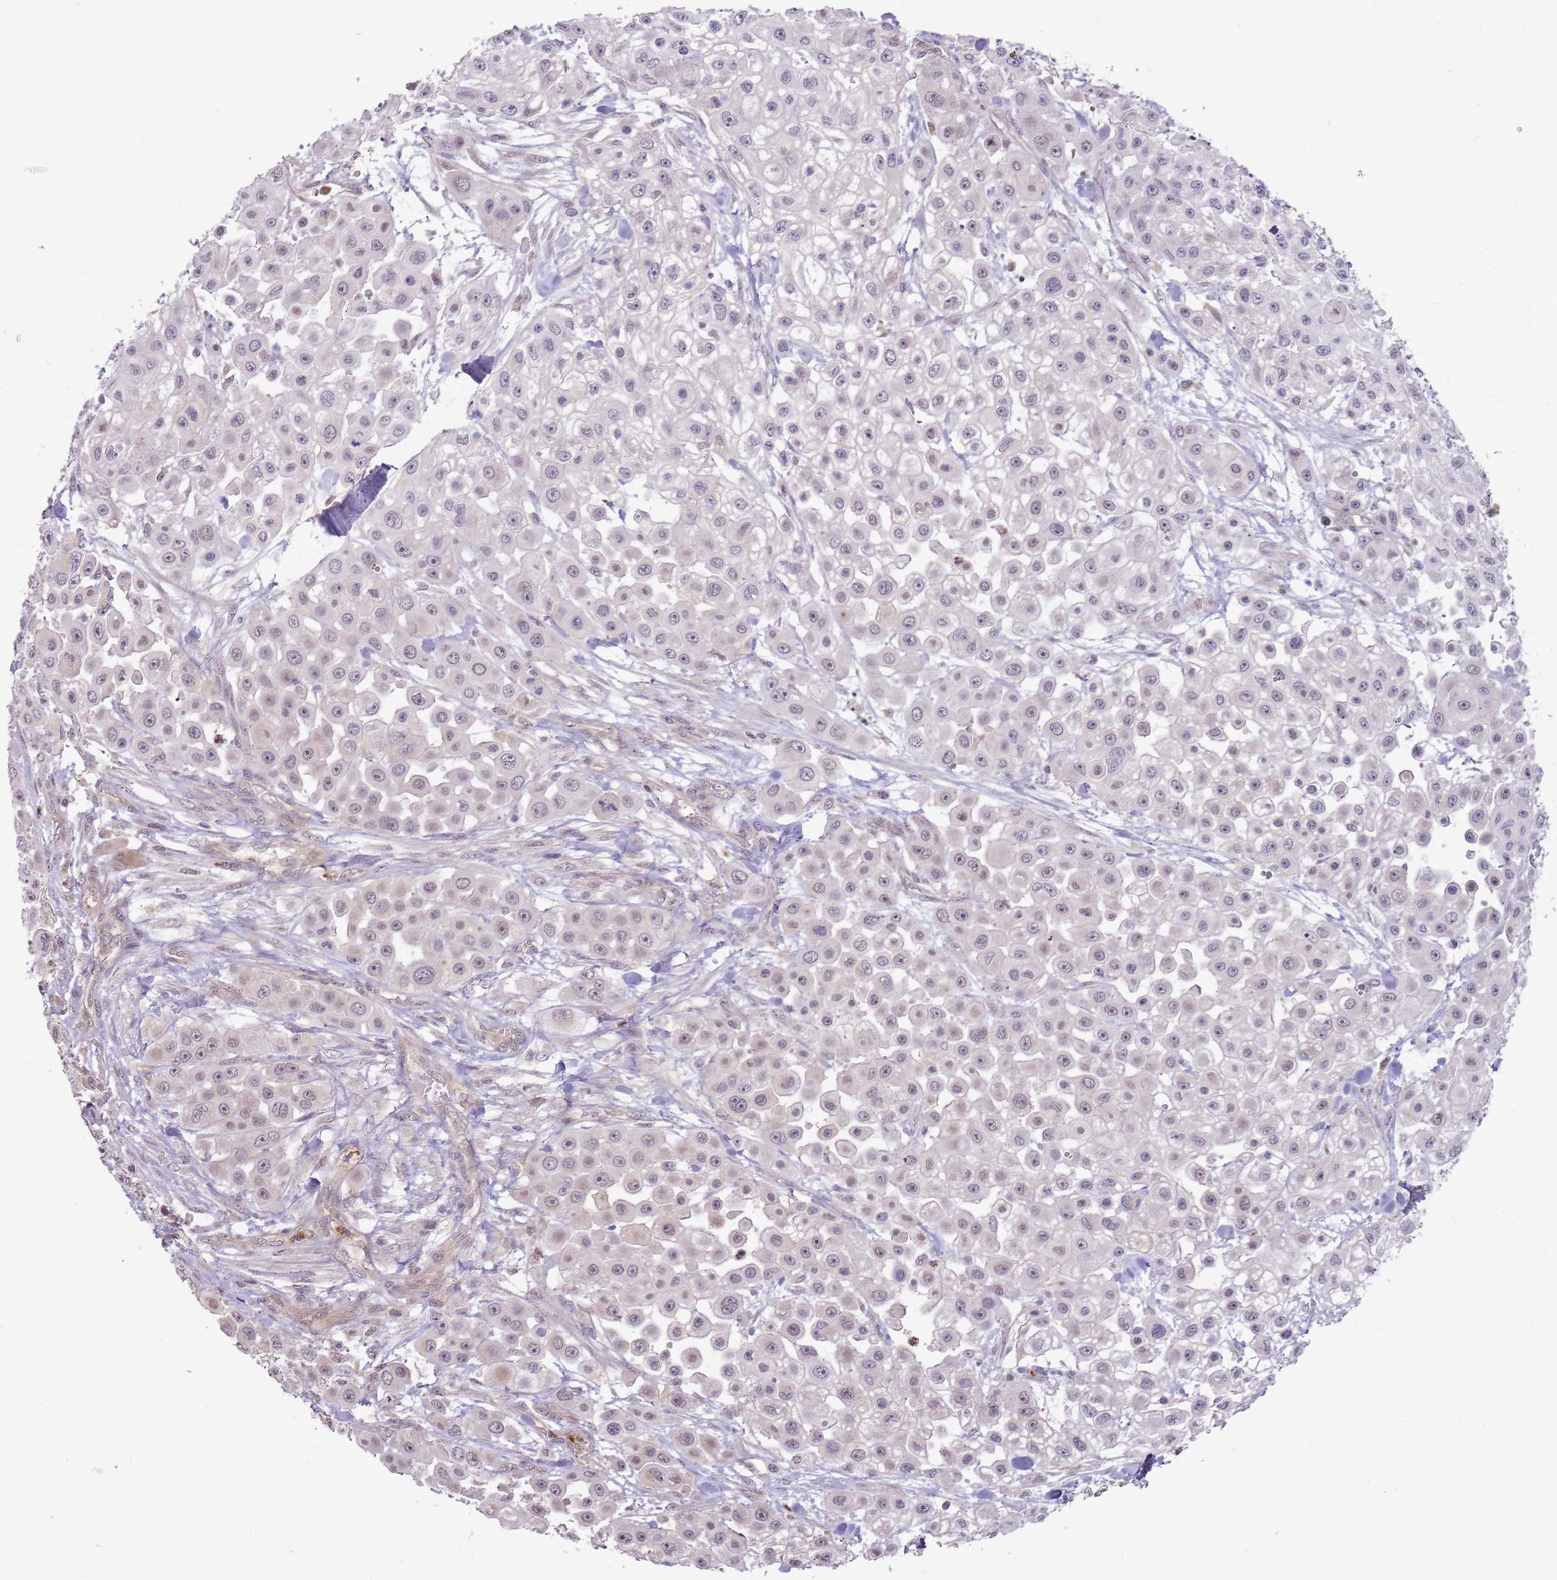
{"staining": {"intensity": "weak", "quantity": "25%-75%", "location": "nuclear"}, "tissue": "skin cancer", "cell_type": "Tumor cells", "image_type": "cancer", "snomed": [{"axis": "morphology", "description": "Squamous cell carcinoma, NOS"}, {"axis": "topography", "description": "Skin"}], "caption": "Tumor cells demonstrate low levels of weak nuclear staining in approximately 25%-75% of cells in human skin squamous cell carcinoma. The protein of interest is shown in brown color, while the nuclei are stained blue.", "gene": "NBPF6", "patient": {"sex": "male", "age": 67}}